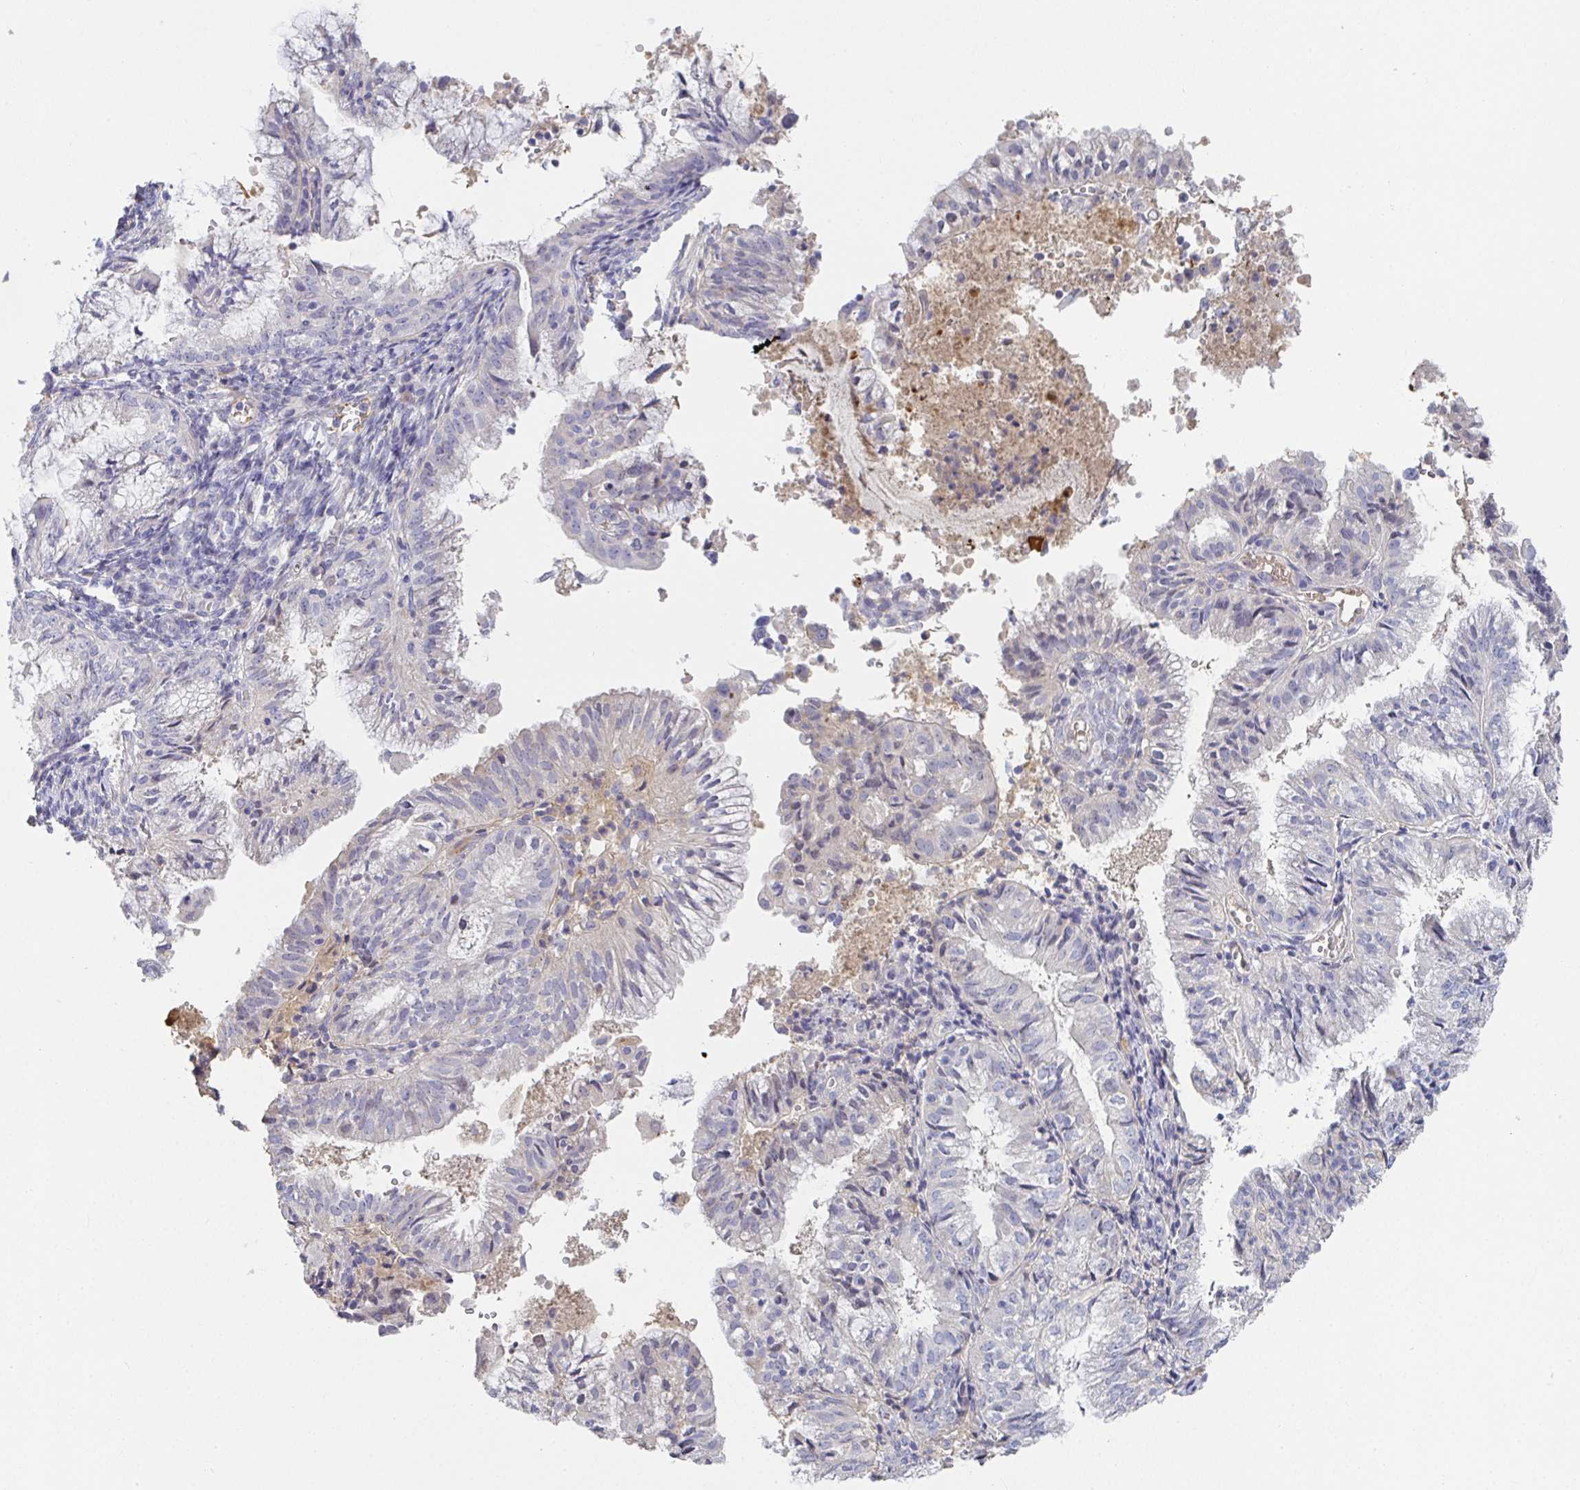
{"staining": {"intensity": "negative", "quantity": "none", "location": "none"}, "tissue": "endometrial cancer", "cell_type": "Tumor cells", "image_type": "cancer", "snomed": [{"axis": "morphology", "description": "Adenocarcinoma, NOS"}, {"axis": "topography", "description": "Endometrium"}], "caption": "A high-resolution micrograph shows immunohistochemistry (IHC) staining of endometrial adenocarcinoma, which demonstrates no significant expression in tumor cells.", "gene": "ANO5", "patient": {"sex": "female", "age": 55}}